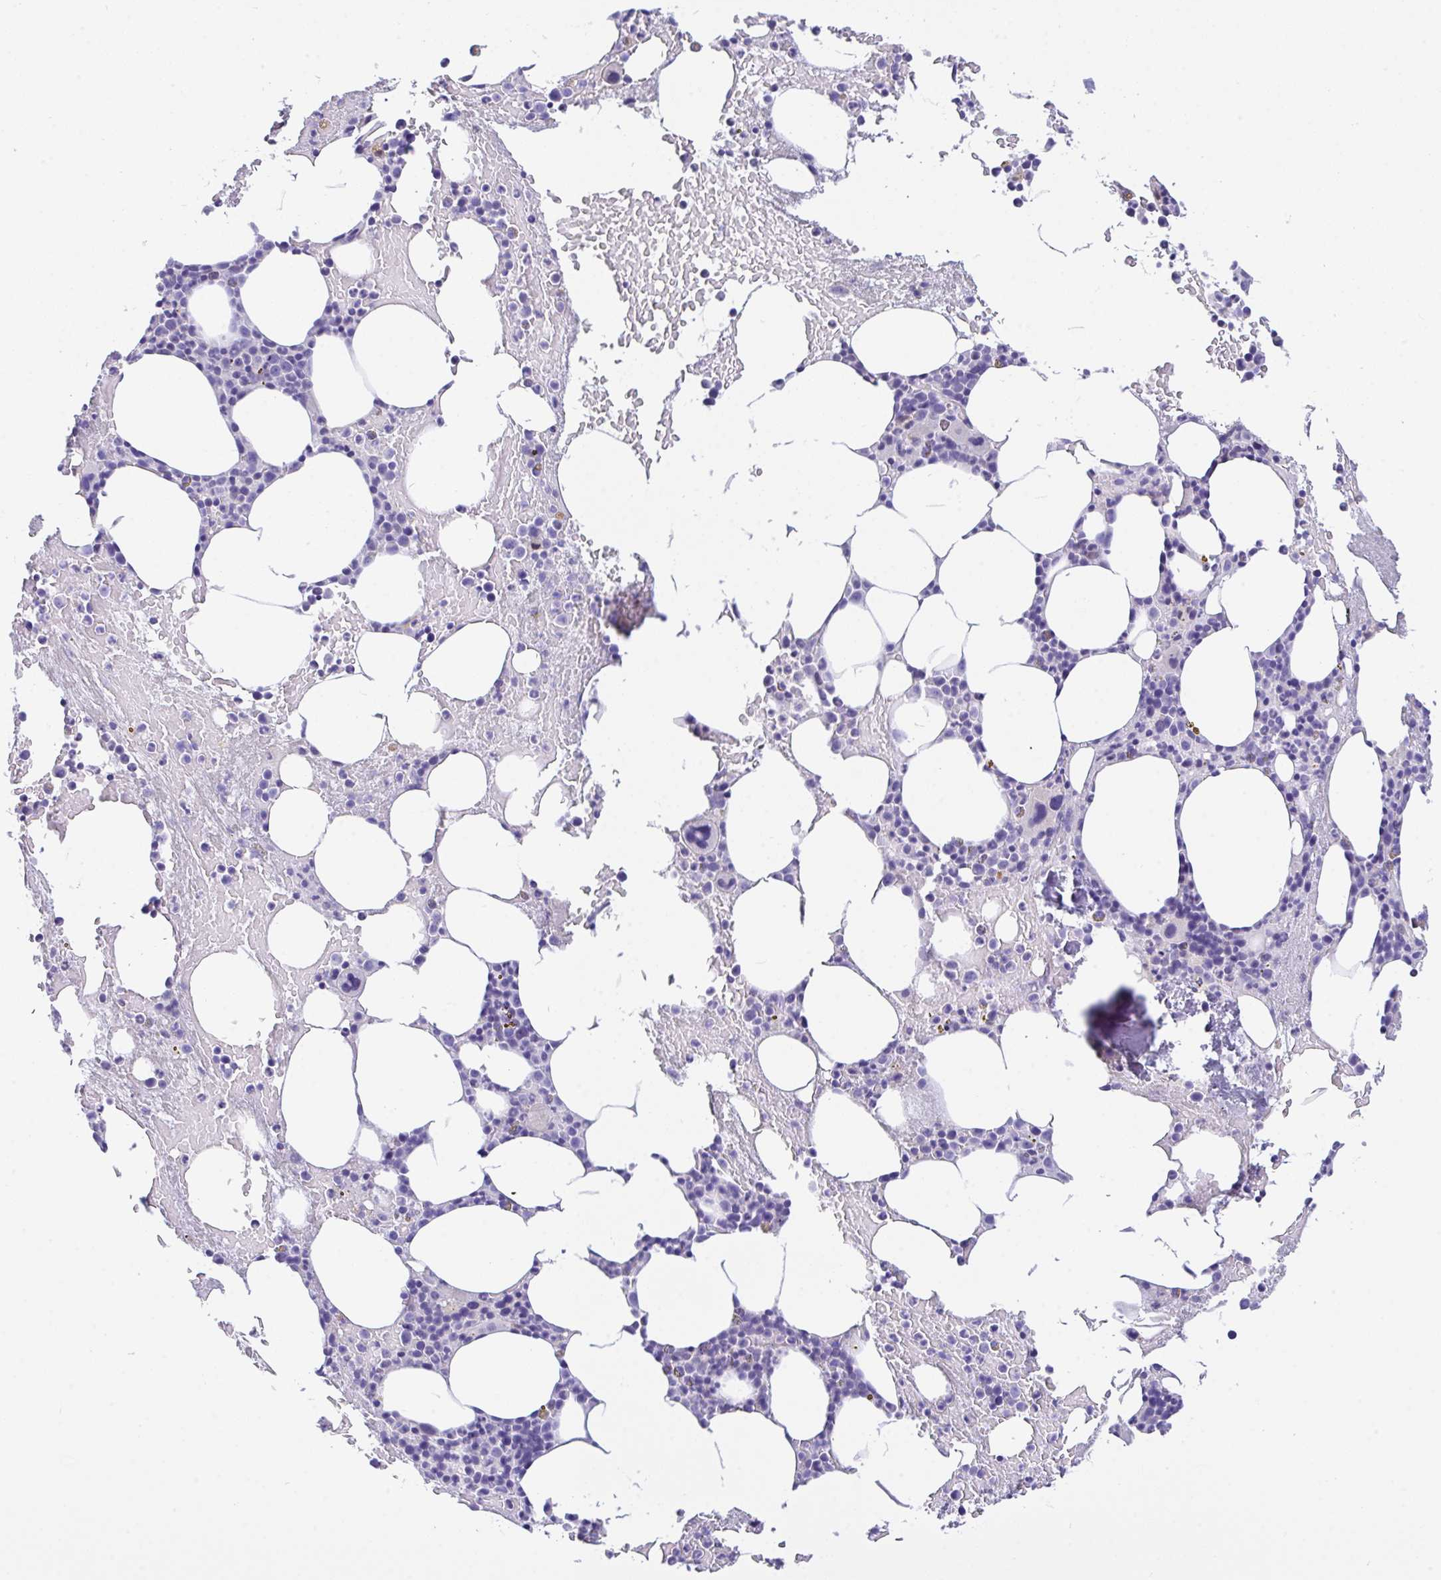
{"staining": {"intensity": "negative", "quantity": "none", "location": "none"}, "tissue": "bone marrow", "cell_type": "Hematopoietic cells", "image_type": "normal", "snomed": [{"axis": "morphology", "description": "Normal tissue, NOS"}, {"axis": "topography", "description": "Bone marrow"}], "caption": "Immunohistochemistry of normal bone marrow demonstrates no expression in hematopoietic cells. The staining was performed using DAB to visualize the protein expression in brown, while the nuclei were stained in blue with hematoxylin (Magnification: 20x).", "gene": "CA10", "patient": {"sex": "female", "age": 62}}